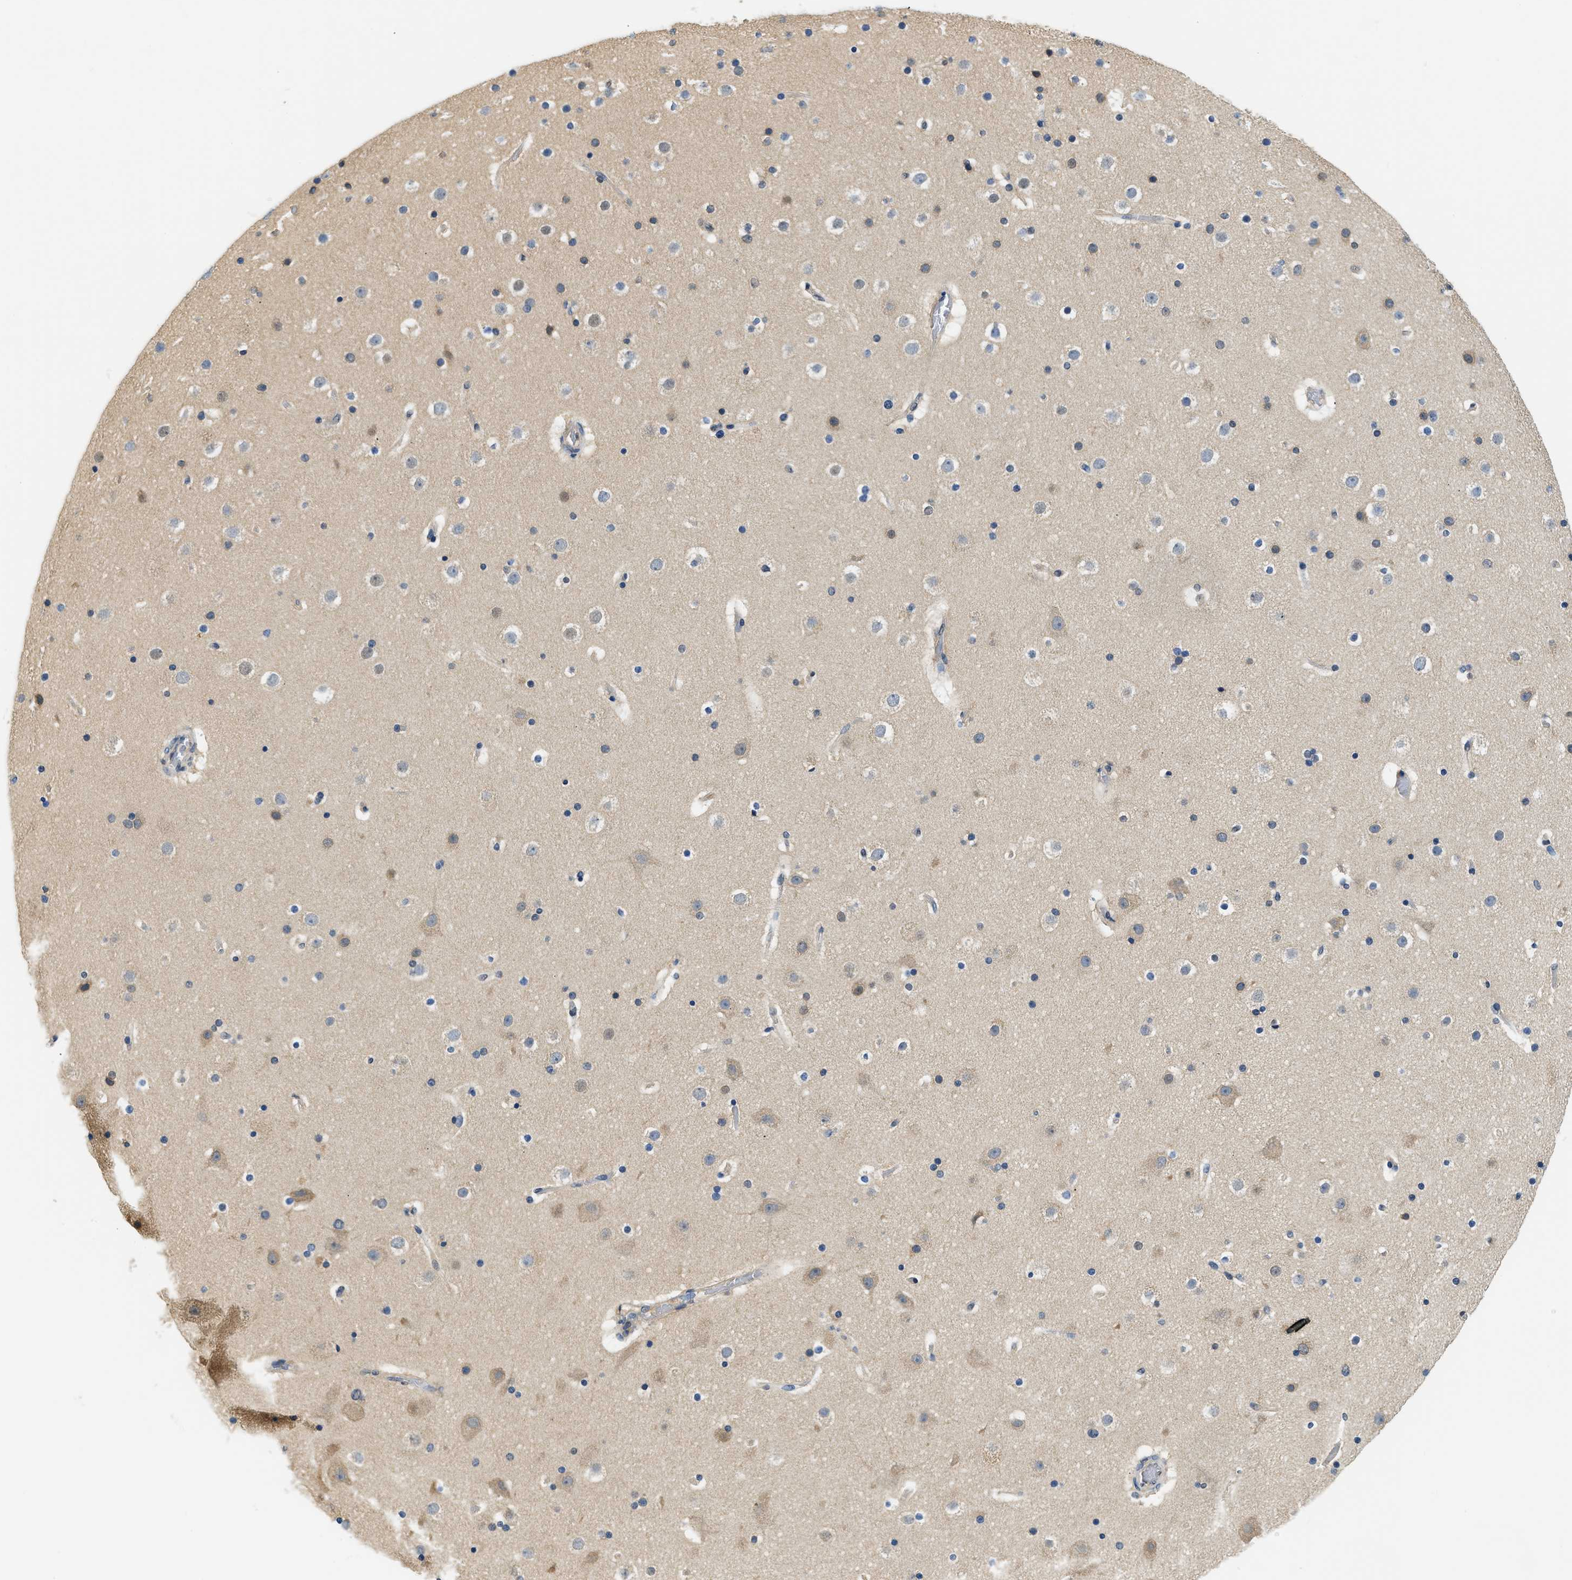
{"staining": {"intensity": "weak", "quantity": "25%-75%", "location": "cytoplasmic/membranous"}, "tissue": "cerebral cortex", "cell_type": "Endothelial cells", "image_type": "normal", "snomed": [{"axis": "morphology", "description": "Normal tissue, NOS"}, {"axis": "topography", "description": "Cerebral cortex"}], "caption": "A low amount of weak cytoplasmic/membranous staining is appreciated in approximately 25%-75% of endothelial cells in normal cerebral cortex.", "gene": "BCL7C", "patient": {"sex": "male", "age": 57}}